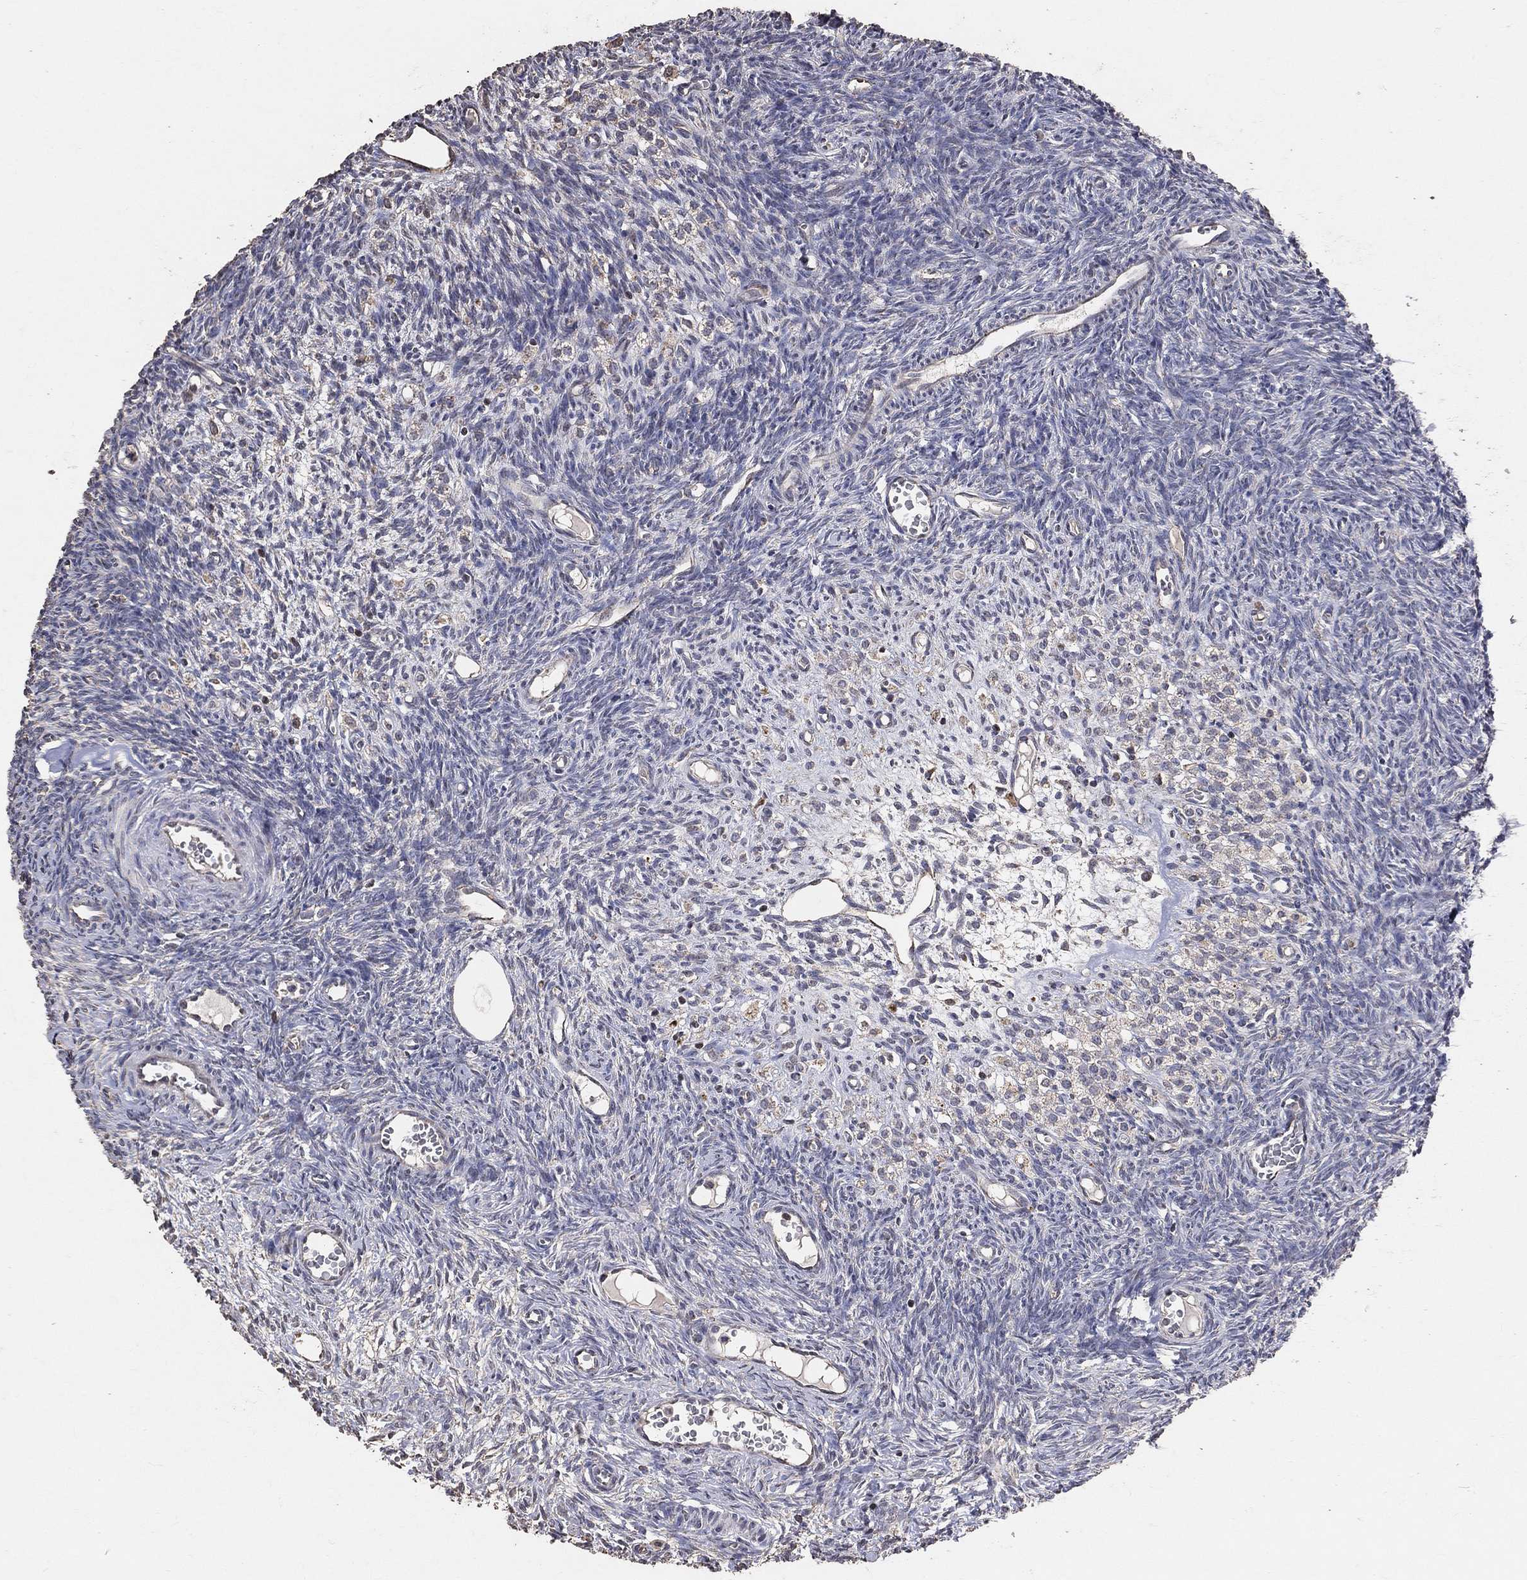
{"staining": {"intensity": "negative", "quantity": "none", "location": "none"}, "tissue": "ovary", "cell_type": "Follicle cells", "image_type": "normal", "snomed": [{"axis": "morphology", "description": "Normal tissue, NOS"}, {"axis": "topography", "description": "Ovary"}], "caption": "Immunohistochemical staining of benign human ovary reveals no significant expression in follicle cells. (Immunohistochemistry, brightfield microscopy, high magnification).", "gene": "LY6K", "patient": {"sex": "female", "age": 27}}